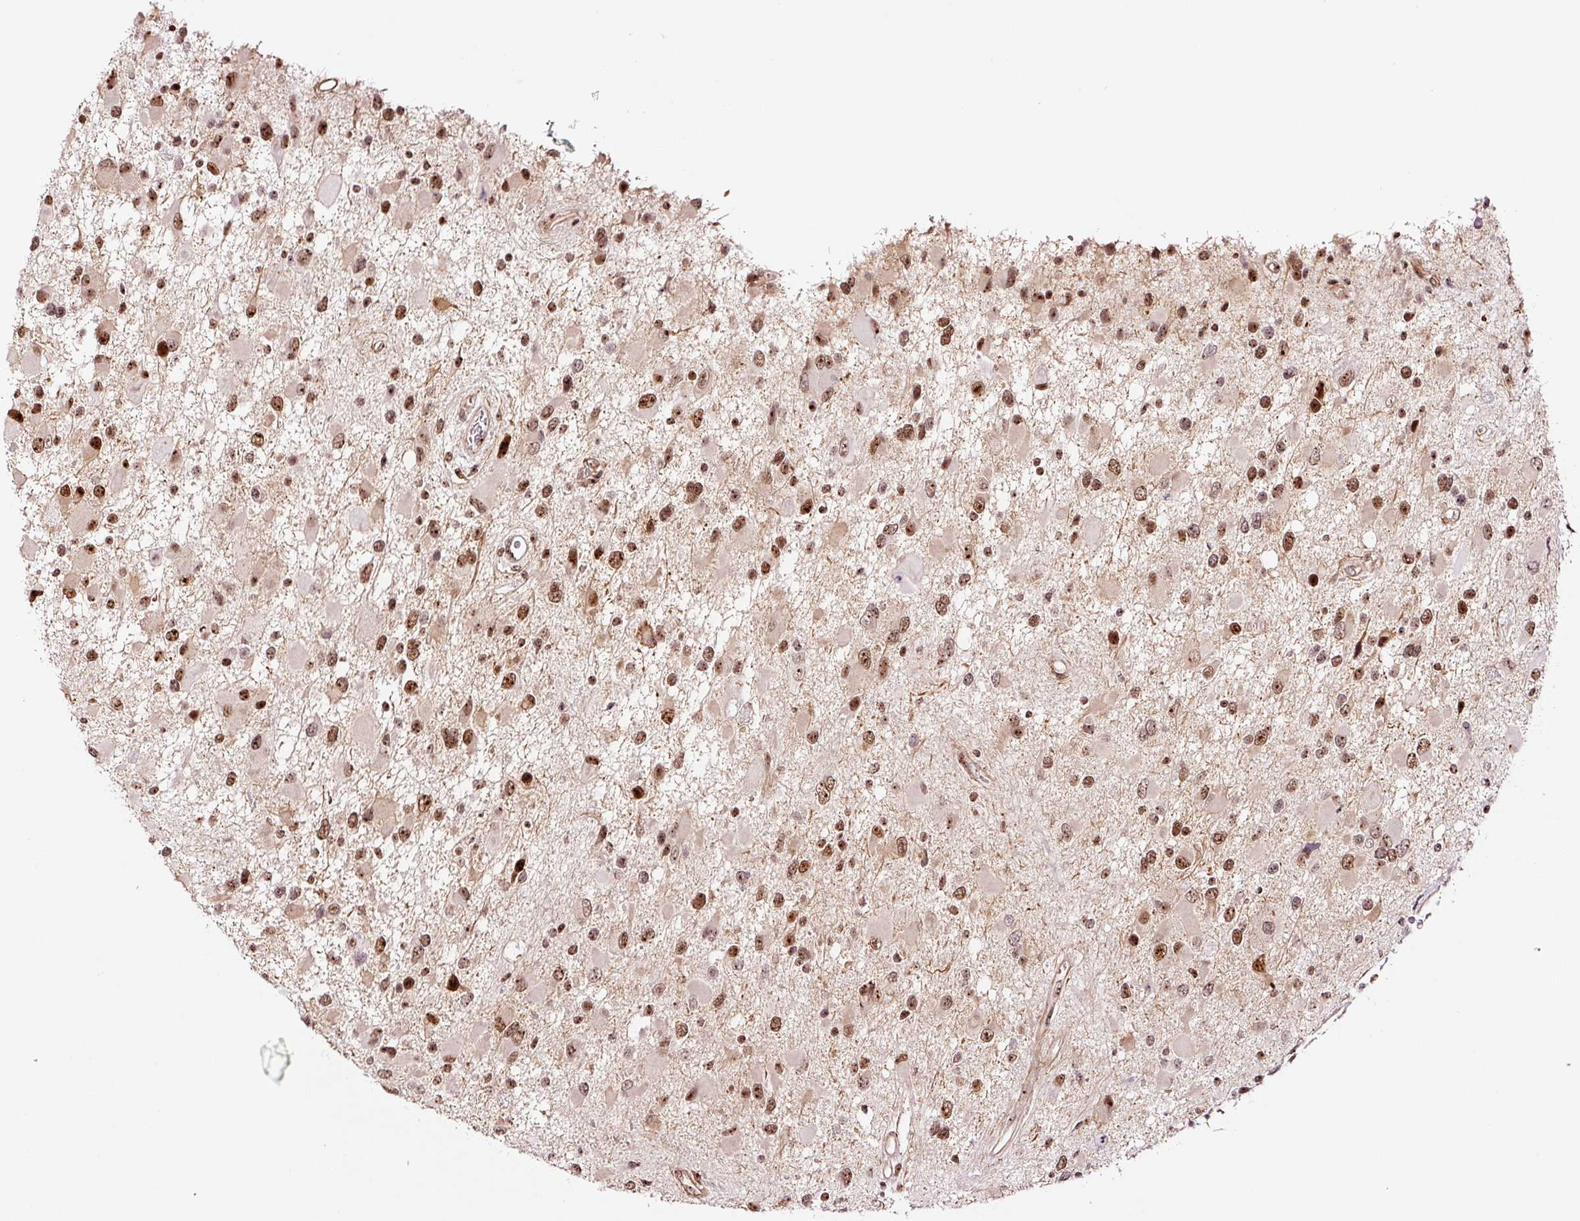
{"staining": {"intensity": "strong", "quantity": ">75%", "location": "nuclear"}, "tissue": "glioma", "cell_type": "Tumor cells", "image_type": "cancer", "snomed": [{"axis": "morphology", "description": "Glioma, malignant, High grade"}, {"axis": "topography", "description": "Brain"}], "caption": "Immunohistochemical staining of glioma exhibits strong nuclear protein staining in approximately >75% of tumor cells.", "gene": "GNL3", "patient": {"sex": "male", "age": 53}}